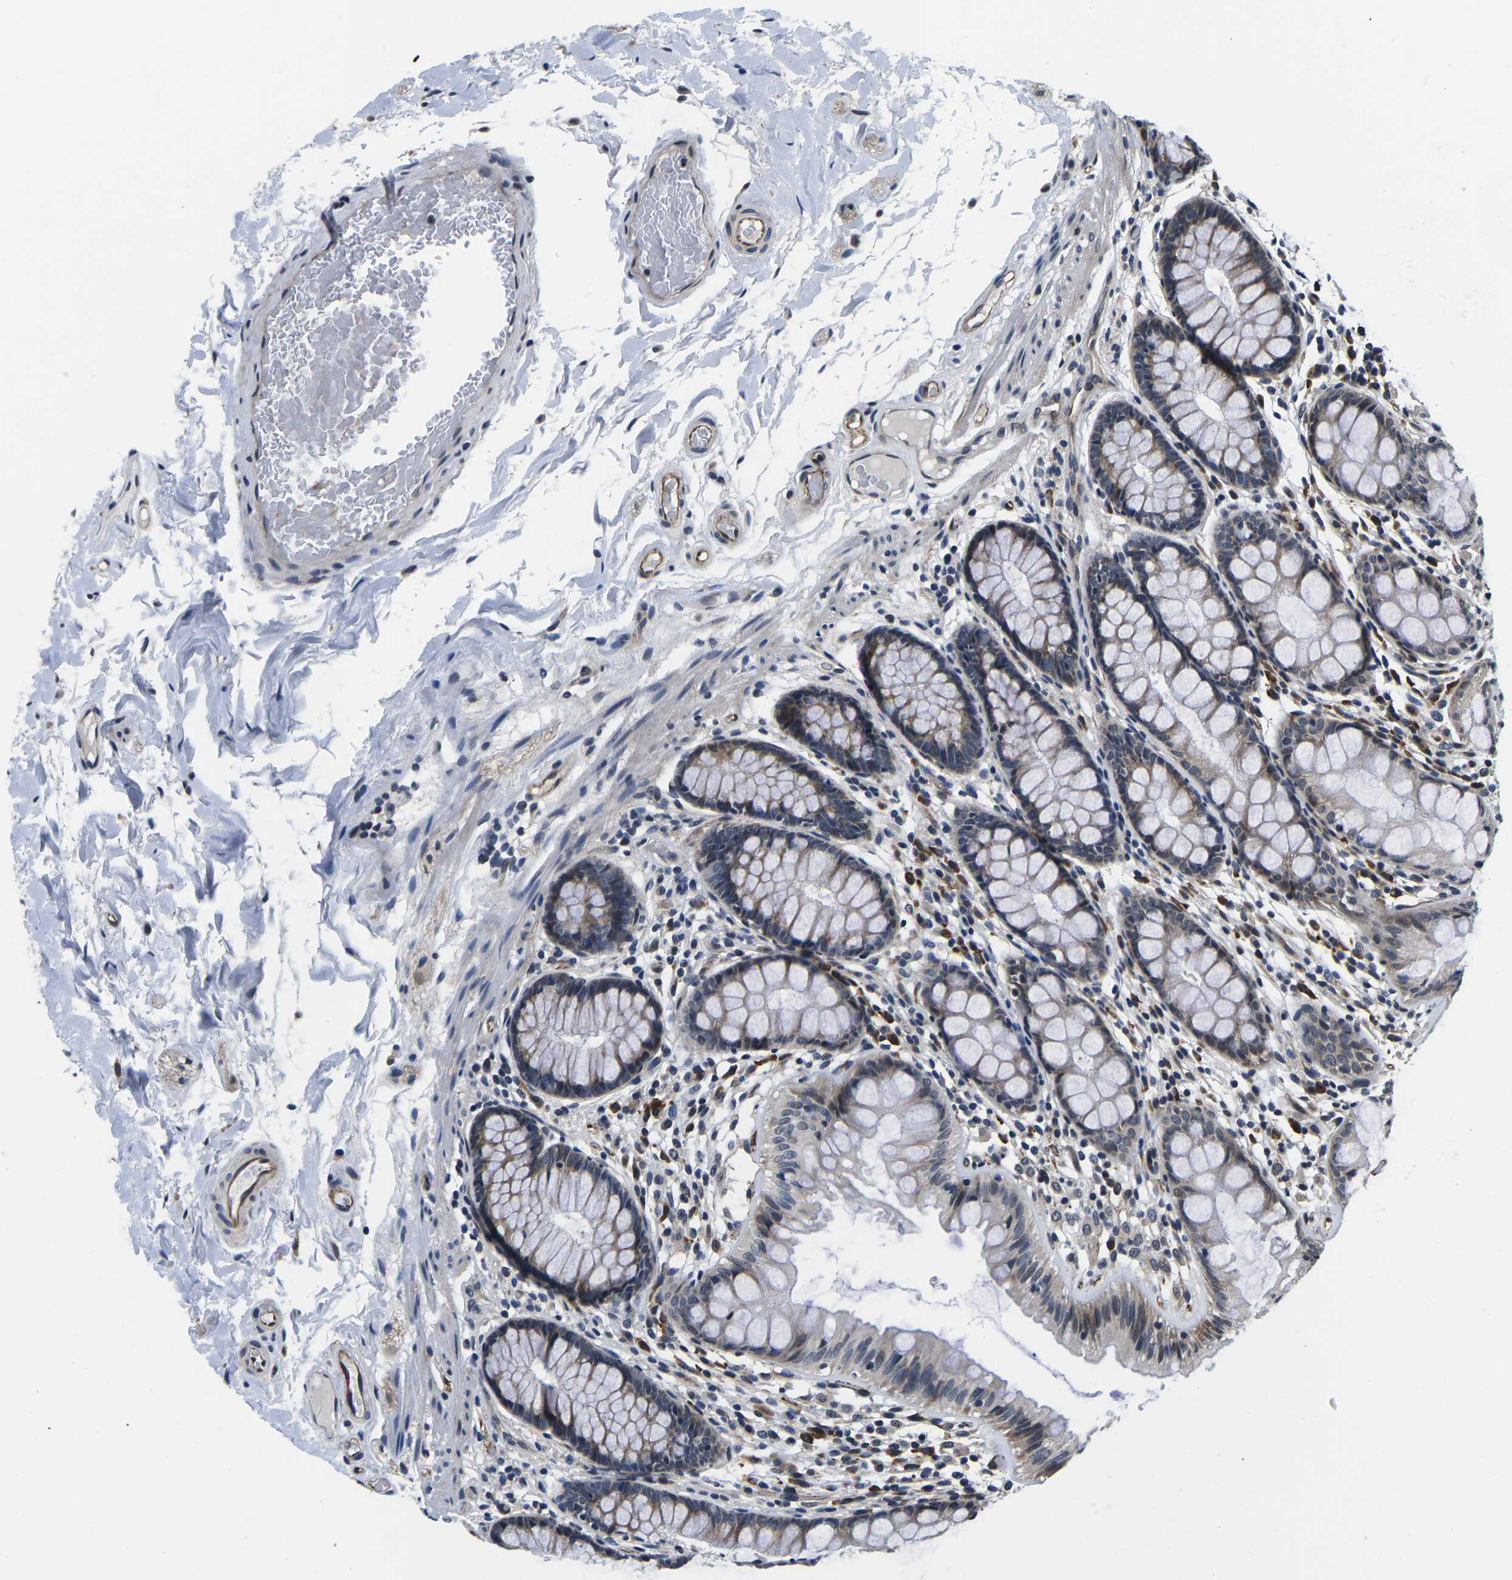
{"staining": {"intensity": "moderate", "quantity": "25%-75%", "location": "cytoplasmic/membranous"}, "tissue": "colon", "cell_type": "Endothelial cells", "image_type": "normal", "snomed": [{"axis": "morphology", "description": "Normal tissue, NOS"}, {"axis": "topography", "description": "Colon"}], "caption": "IHC of normal human colon shows medium levels of moderate cytoplasmic/membranous expression in approximately 25%-75% of endothelial cells.", "gene": "CCNE1", "patient": {"sex": "female", "age": 56}}